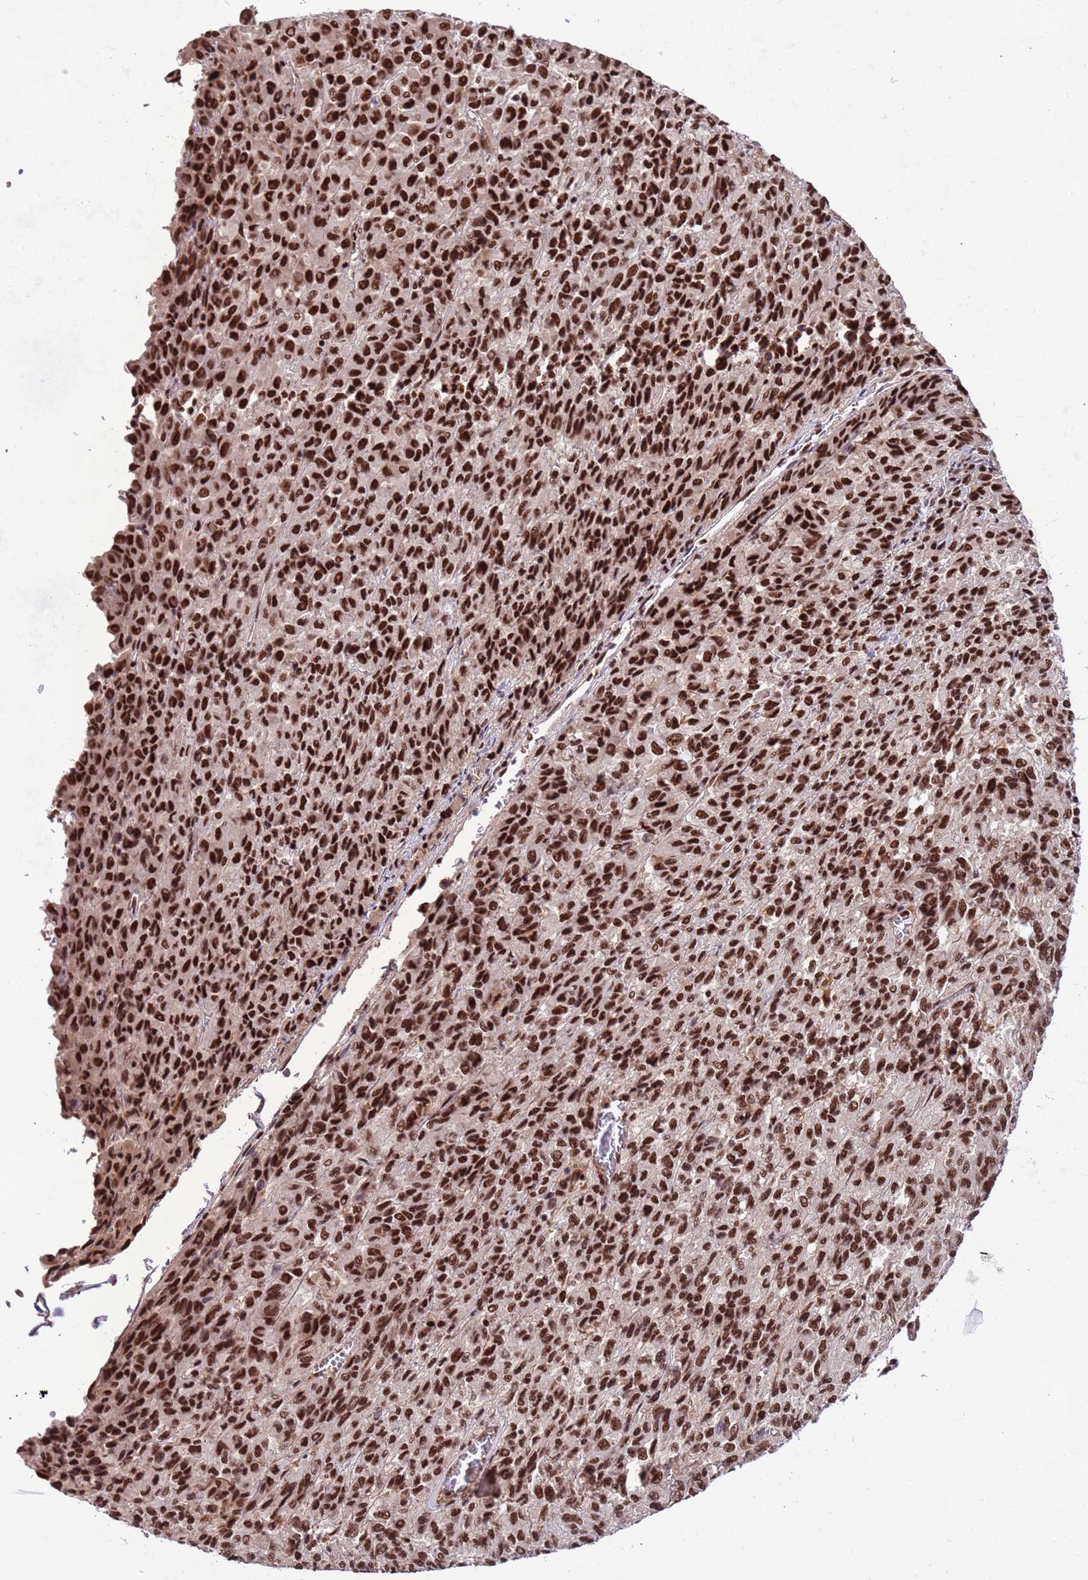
{"staining": {"intensity": "strong", "quantity": ">75%", "location": "nuclear"}, "tissue": "melanoma", "cell_type": "Tumor cells", "image_type": "cancer", "snomed": [{"axis": "morphology", "description": "Malignant melanoma, Metastatic site"}, {"axis": "topography", "description": "Lung"}], "caption": "This micrograph reveals IHC staining of malignant melanoma (metastatic site), with high strong nuclear expression in approximately >75% of tumor cells.", "gene": "SRRT", "patient": {"sex": "male", "age": 64}}